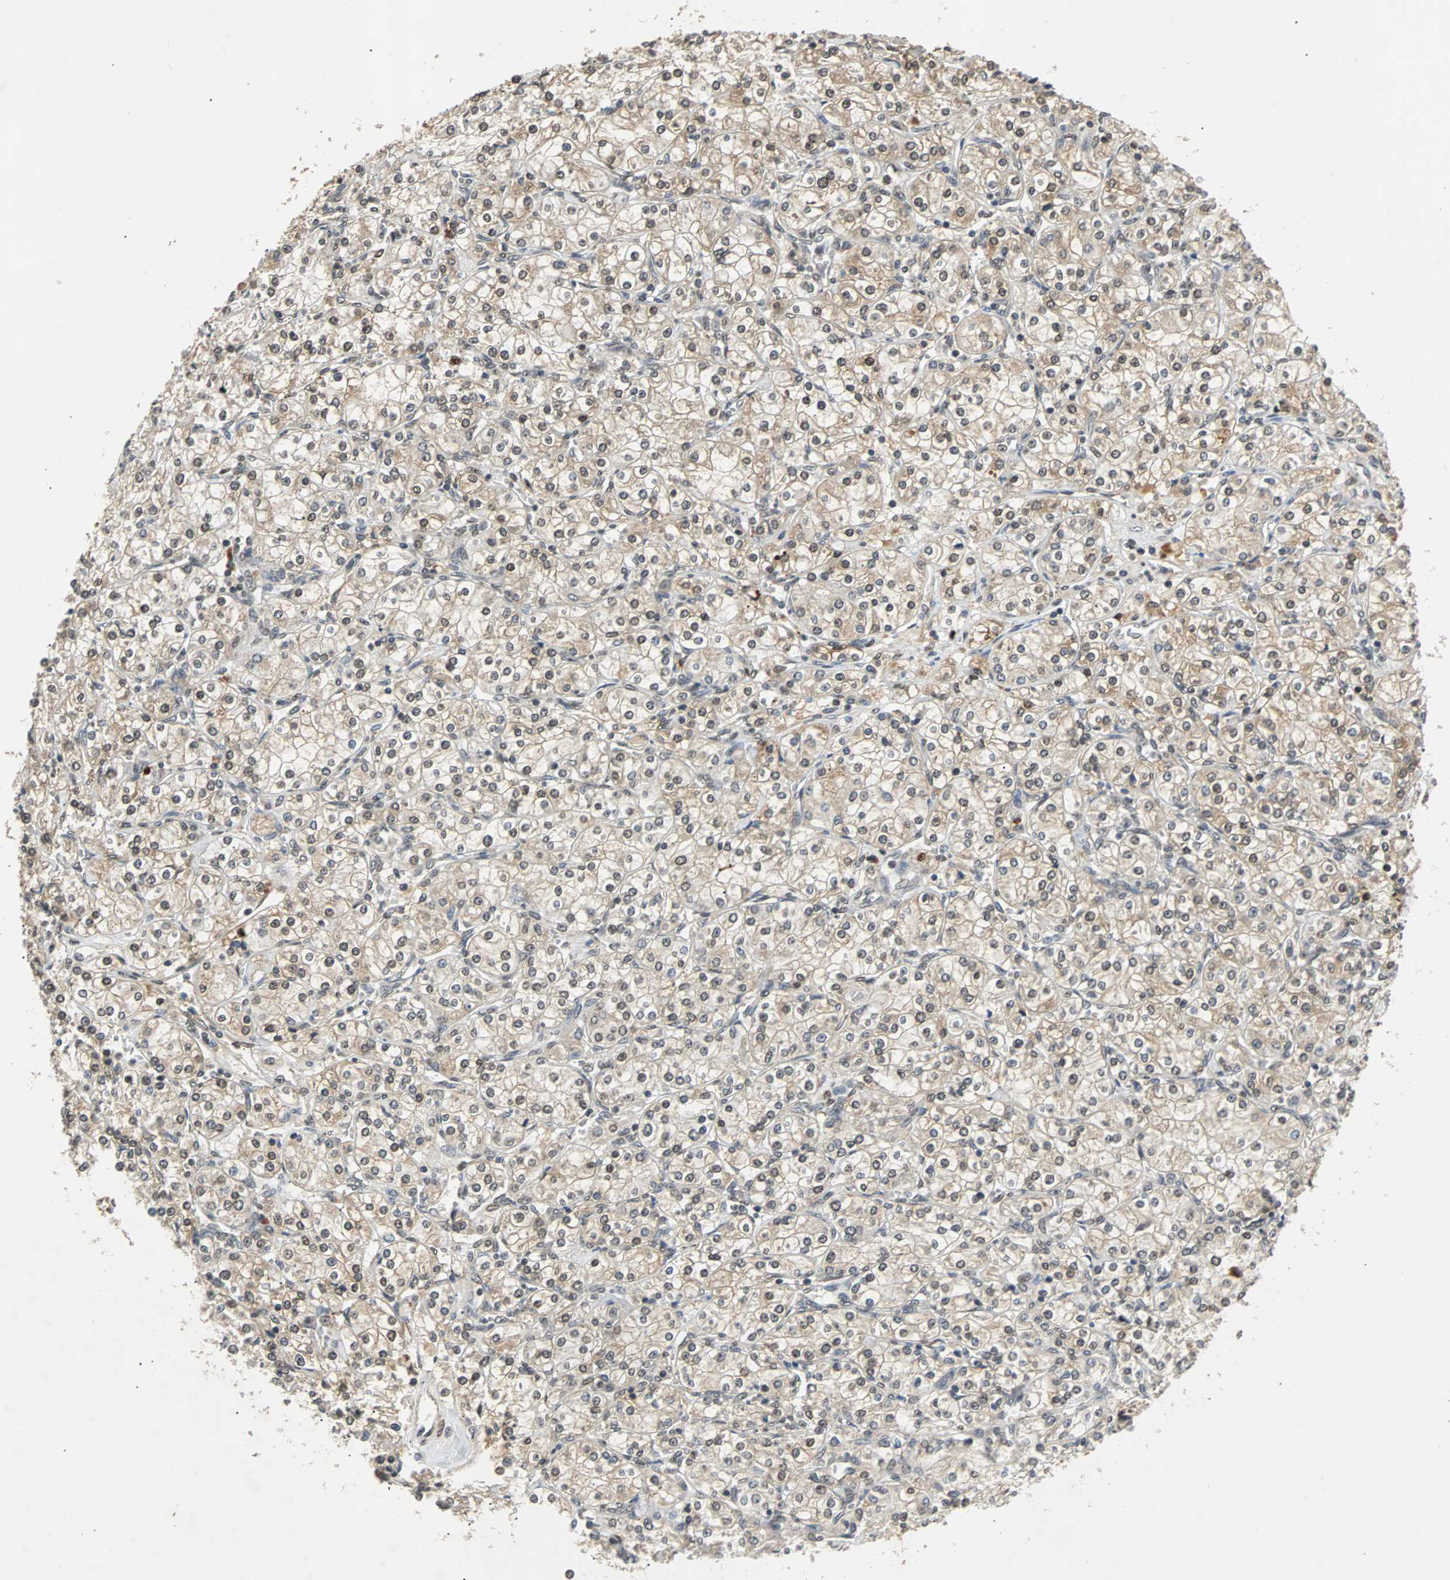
{"staining": {"intensity": "weak", "quantity": ">75%", "location": "cytoplasmic/membranous,nuclear"}, "tissue": "renal cancer", "cell_type": "Tumor cells", "image_type": "cancer", "snomed": [{"axis": "morphology", "description": "Adenocarcinoma, NOS"}, {"axis": "topography", "description": "Kidney"}], "caption": "Immunohistochemical staining of renal cancer demonstrates low levels of weak cytoplasmic/membranous and nuclear positivity in about >75% of tumor cells.", "gene": "PHC1", "patient": {"sex": "male", "age": 77}}